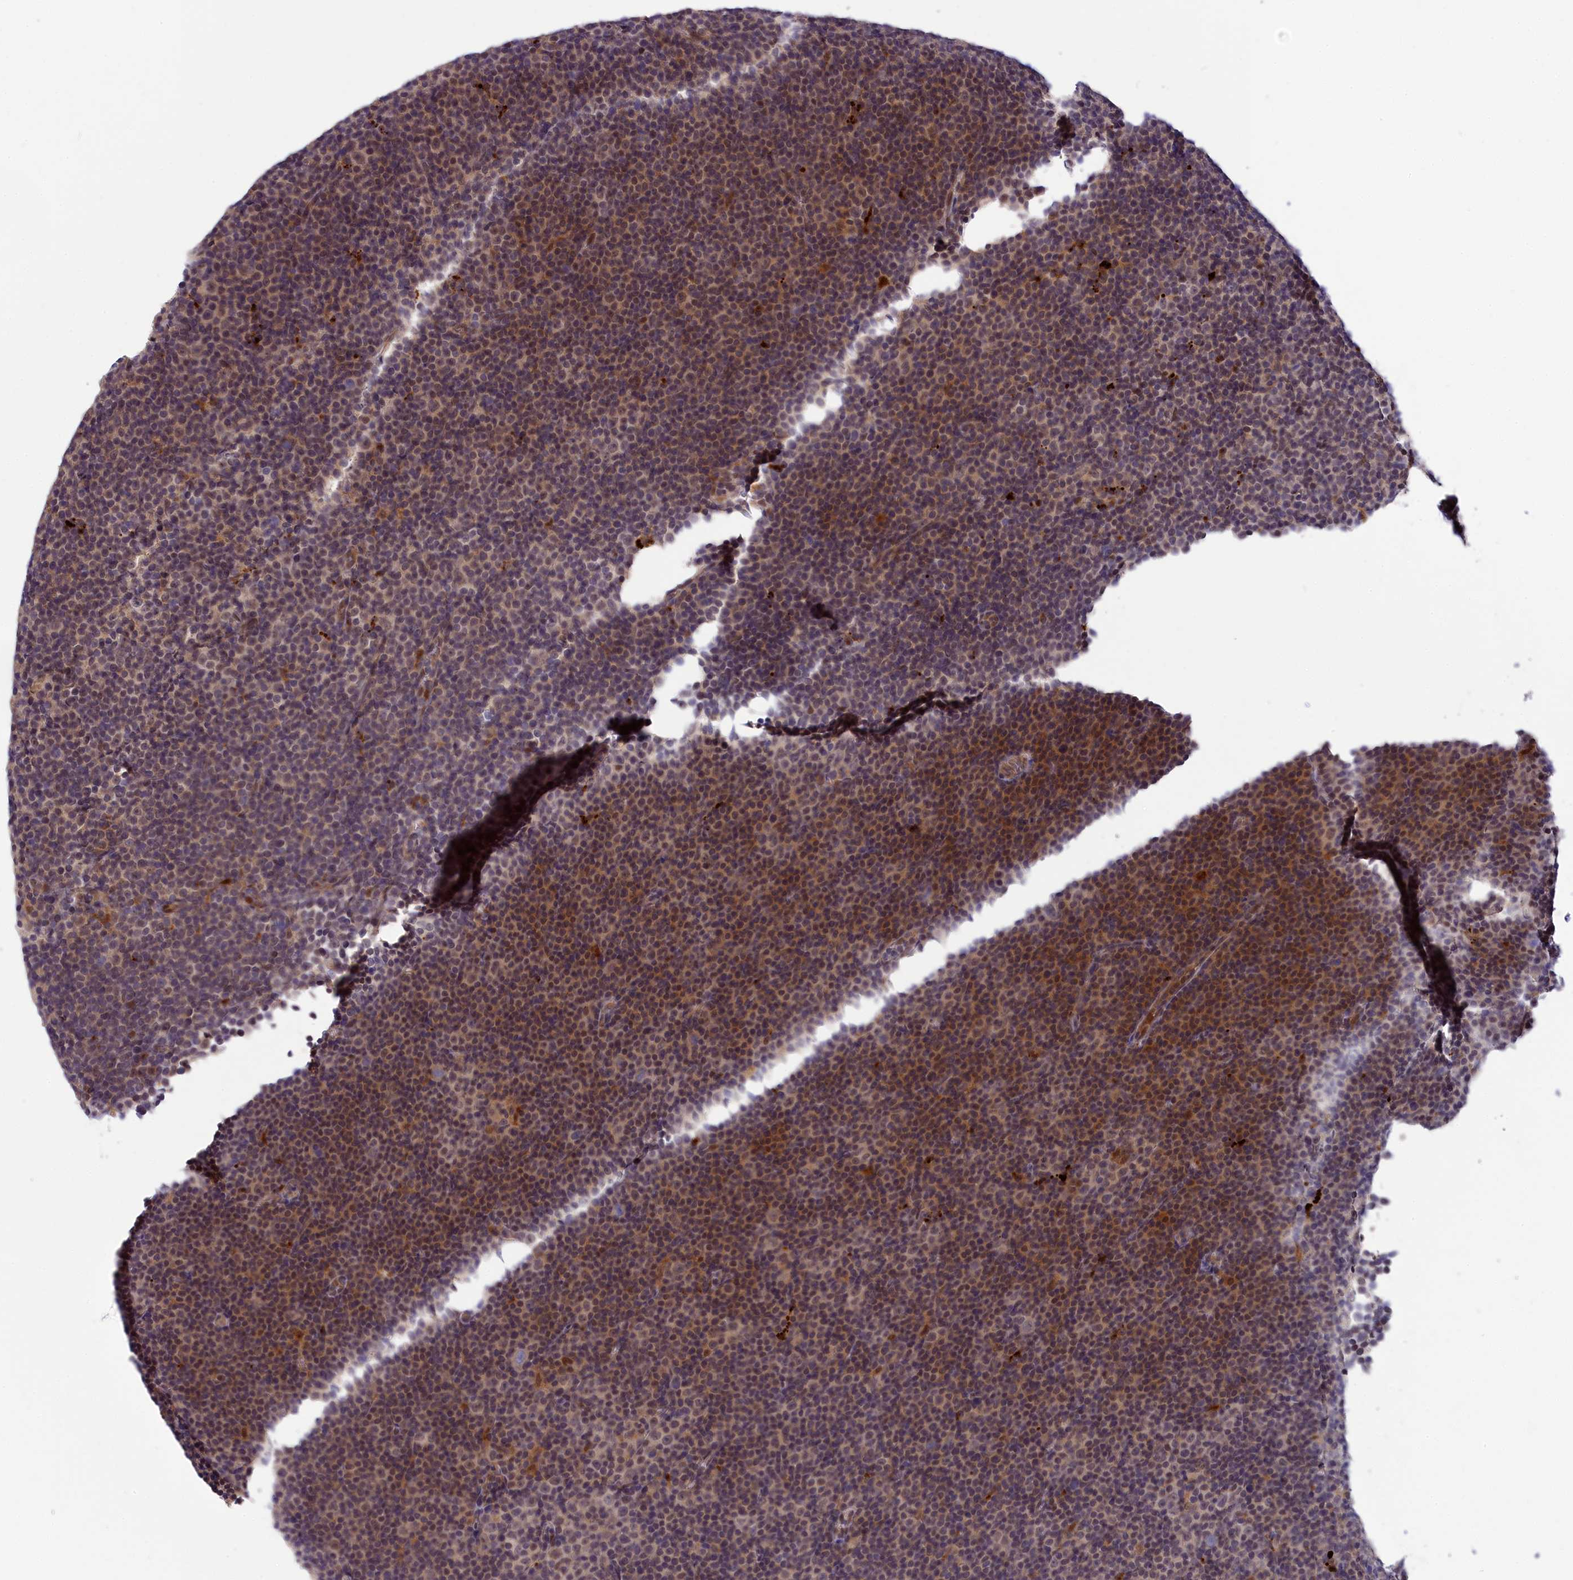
{"staining": {"intensity": "moderate", "quantity": "25%-75%", "location": "nuclear"}, "tissue": "lymphoma", "cell_type": "Tumor cells", "image_type": "cancer", "snomed": [{"axis": "morphology", "description": "Malignant lymphoma, non-Hodgkin's type, Low grade"}, {"axis": "topography", "description": "Lymph node"}], "caption": "Moderate nuclear protein staining is appreciated in about 25%-75% of tumor cells in malignant lymphoma, non-Hodgkin's type (low-grade).", "gene": "KCTD14", "patient": {"sex": "female", "age": 67}}